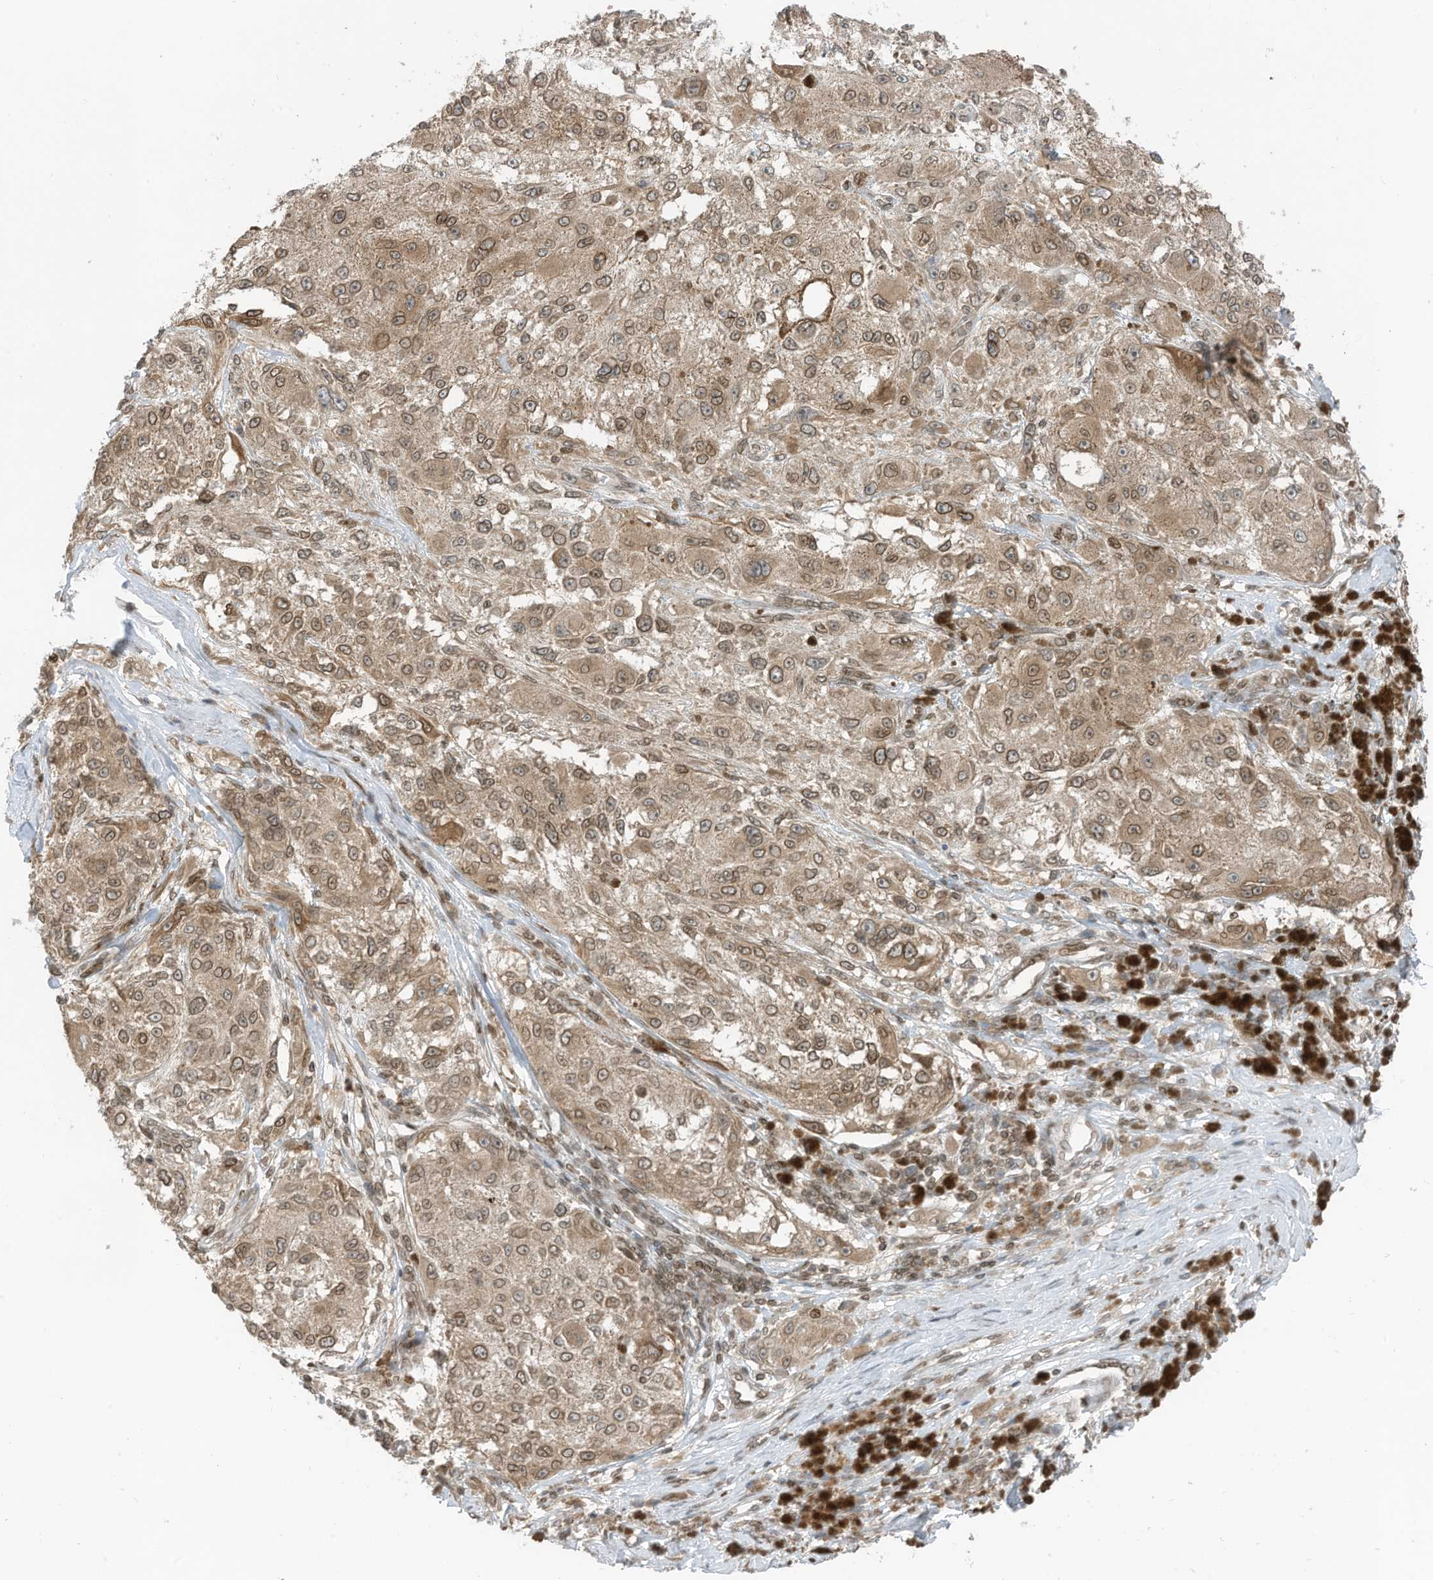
{"staining": {"intensity": "moderate", "quantity": ">75%", "location": "cytoplasmic/membranous,nuclear"}, "tissue": "melanoma", "cell_type": "Tumor cells", "image_type": "cancer", "snomed": [{"axis": "morphology", "description": "Necrosis, NOS"}, {"axis": "morphology", "description": "Malignant melanoma, NOS"}, {"axis": "topography", "description": "Skin"}], "caption": "IHC photomicrograph of melanoma stained for a protein (brown), which demonstrates medium levels of moderate cytoplasmic/membranous and nuclear staining in approximately >75% of tumor cells.", "gene": "RABL3", "patient": {"sex": "female", "age": 87}}